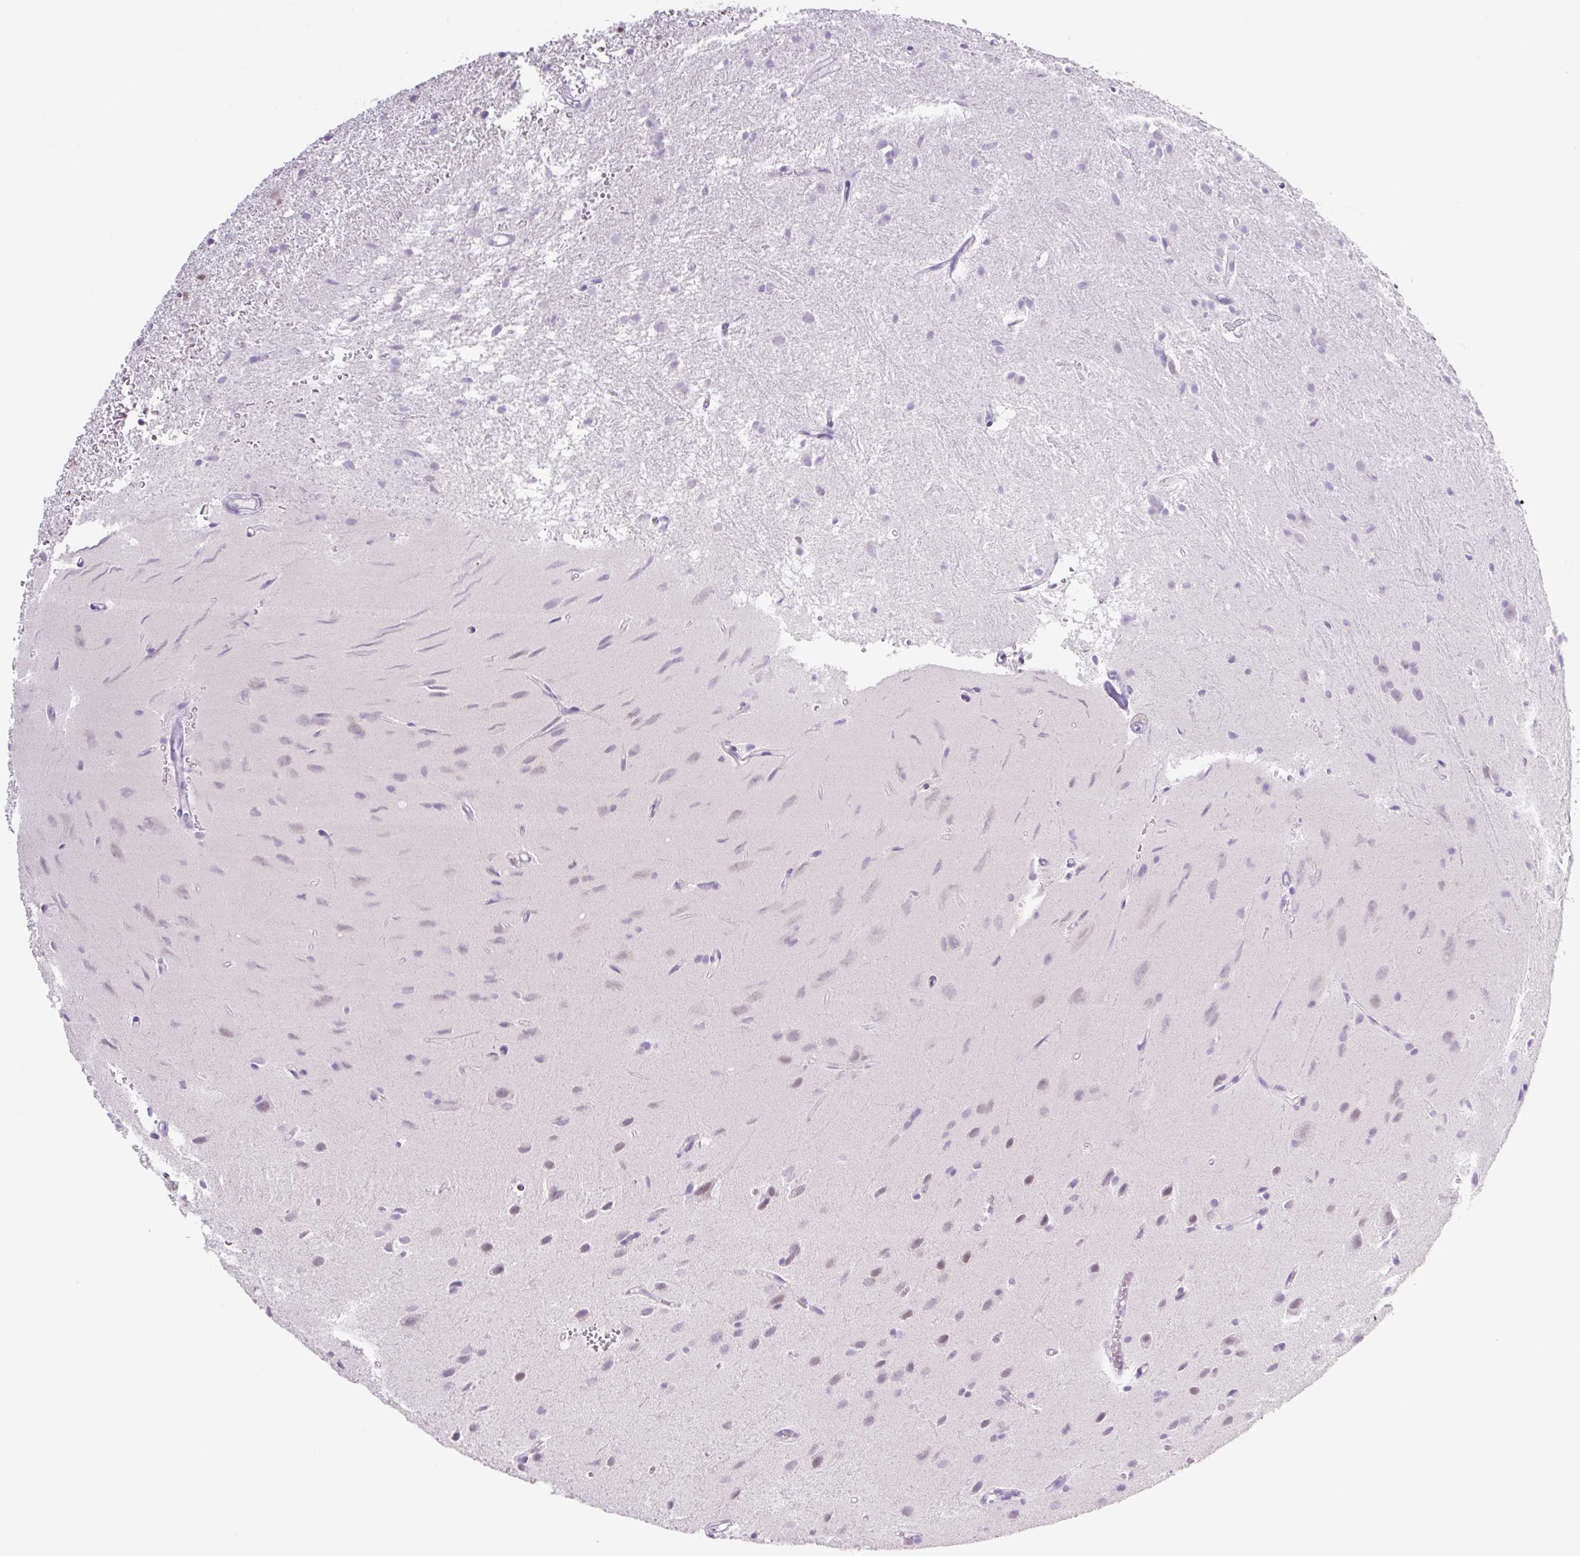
{"staining": {"intensity": "weak", "quantity": "<25%", "location": "nuclear"}, "tissue": "glioma", "cell_type": "Tumor cells", "image_type": "cancer", "snomed": [{"axis": "morphology", "description": "Glioma, malignant, High grade"}, {"axis": "topography", "description": "Brain"}], "caption": "The immunohistochemistry (IHC) histopathology image has no significant expression in tumor cells of glioma tissue. The staining was performed using DAB to visualize the protein expression in brown, while the nuclei were stained in blue with hematoxylin (Magnification: 20x).", "gene": "TLE3", "patient": {"sex": "female", "age": 50}}